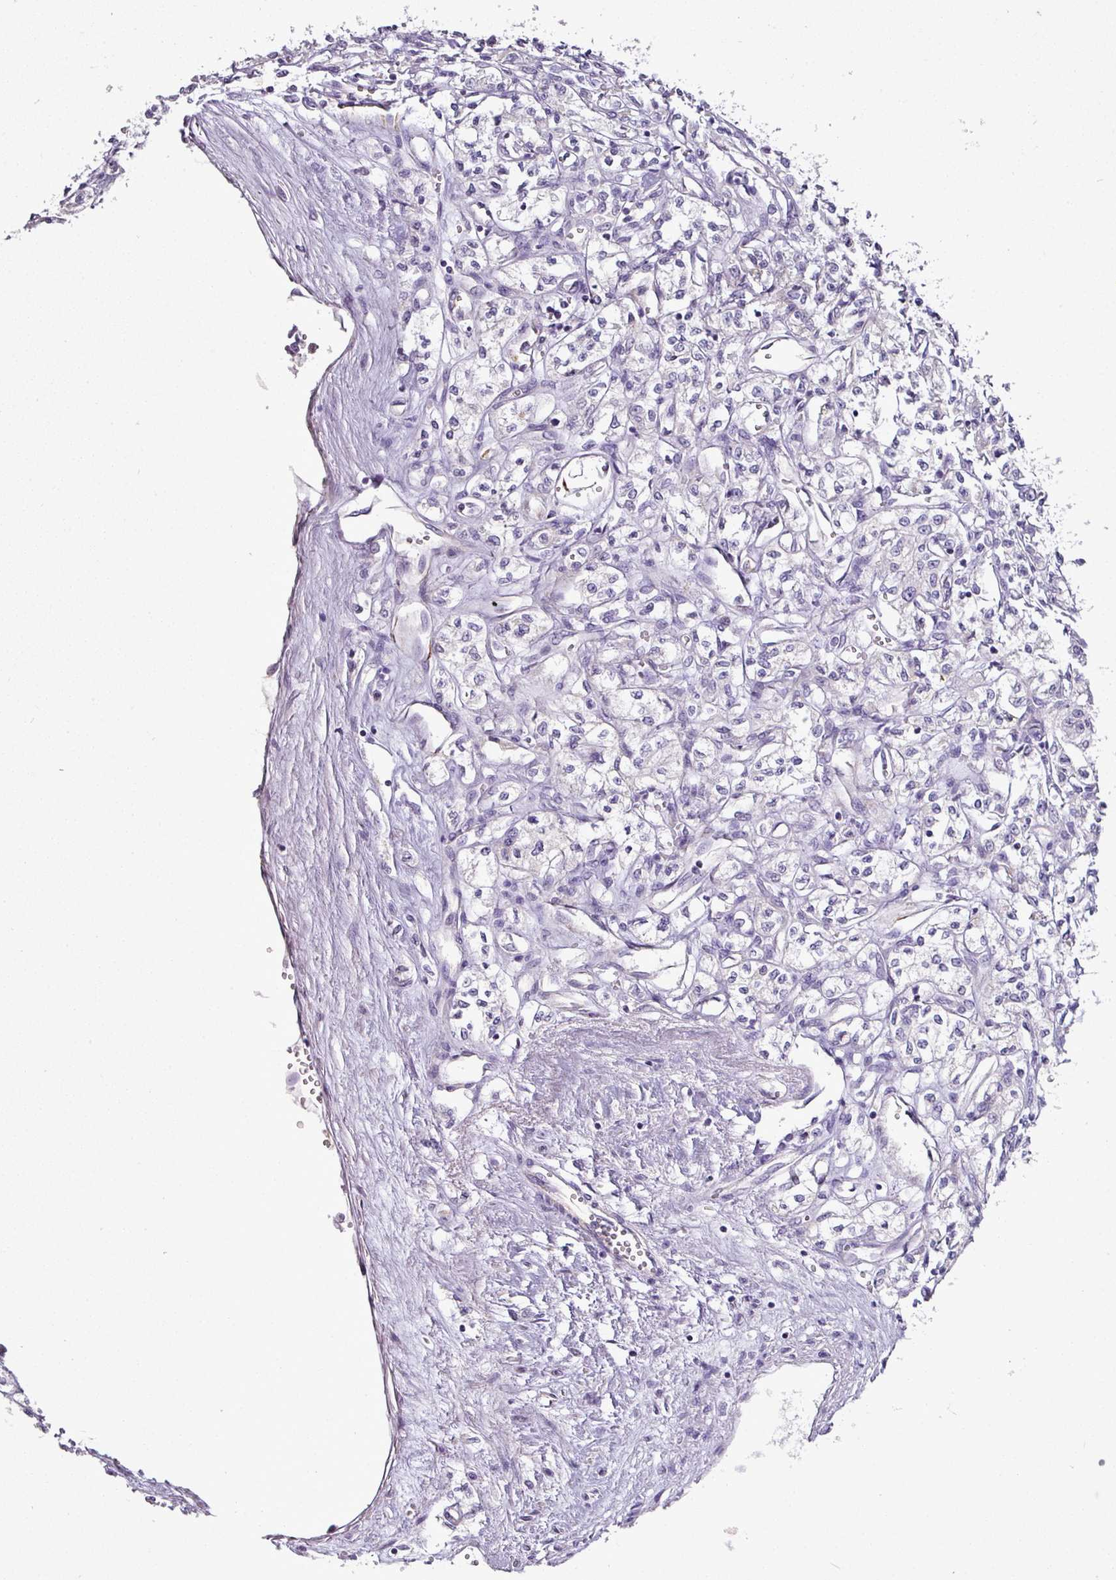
{"staining": {"intensity": "negative", "quantity": "none", "location": "none"}, "tissue": "renal cancer", "cell_type": "Tumor cells", "image_type": "cancer", "snomed": [{"axis": "morphology", "description": "Adenocarcinoma, NOS"}, {"axis": "topography", "description": "Kidney"}], "caption": "An image of human renal cancer (adenocarcinoma) is negative for staining in tumor cells.", "gene": "BRINP2", "patient": {"sex": "male", "age": 56}}